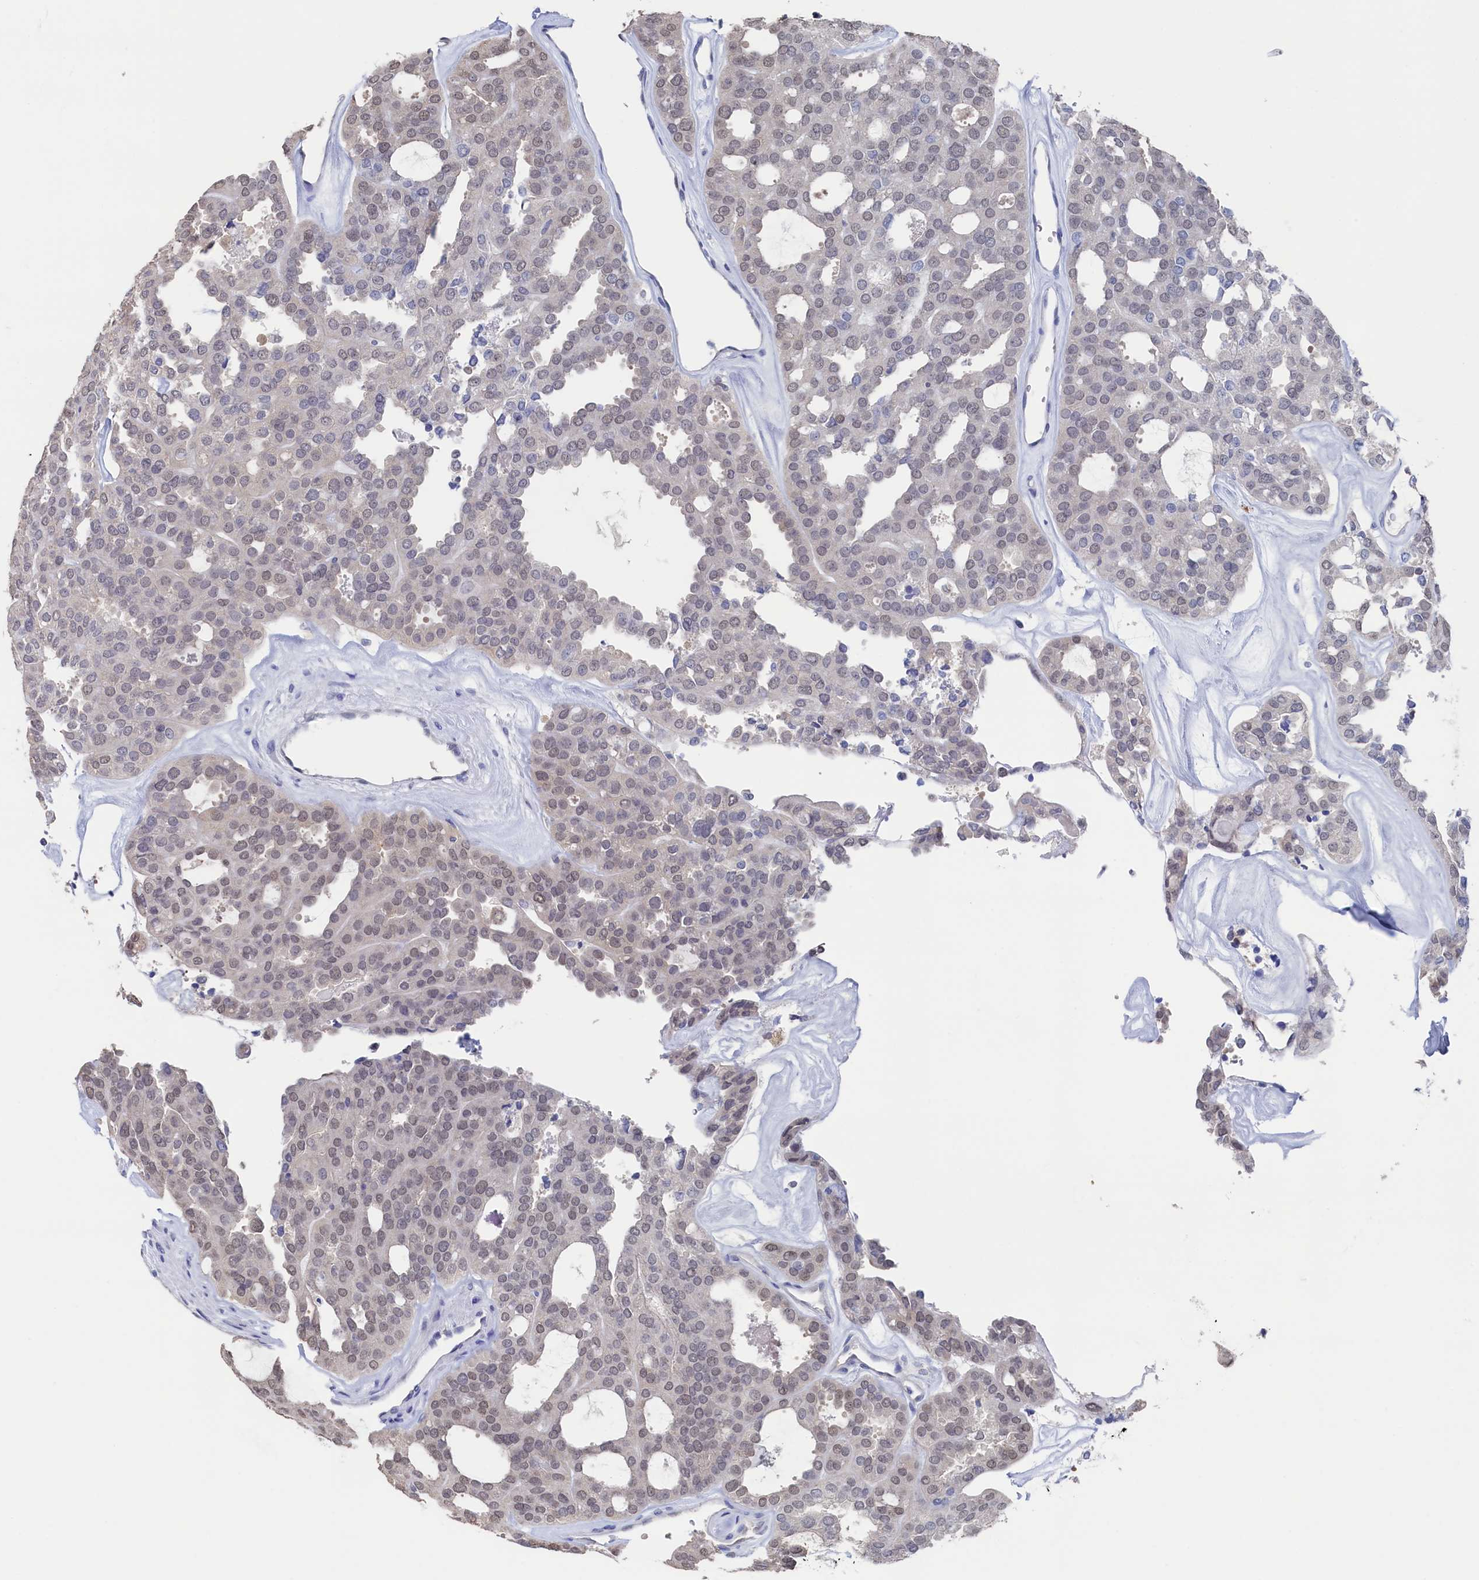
{"staining": {"intensity": "weak", "quantity": "25%-75%", "location": "nuclear"}, "tissue": "thyroid cancer", "cell_type": "Tumor cells", "image_type": "cancer", "snomed": [{"axis": "morphology", "description": "Follicular adenoma carcinoma, NOS"}, {"axis": "topography", "description": "Thyroid gland"}], "caption": "Immunohistochemistry (IHC) histopathology image of thyroid cancer (follicular adenoma carcinoma) stained for a protein (brown), which demonstrates low levels of weak nuclear staining in approximately 25%-75% of tumor cells.", "gene": "C11orf54", "patient": {"sex": "male", "age": 75}}